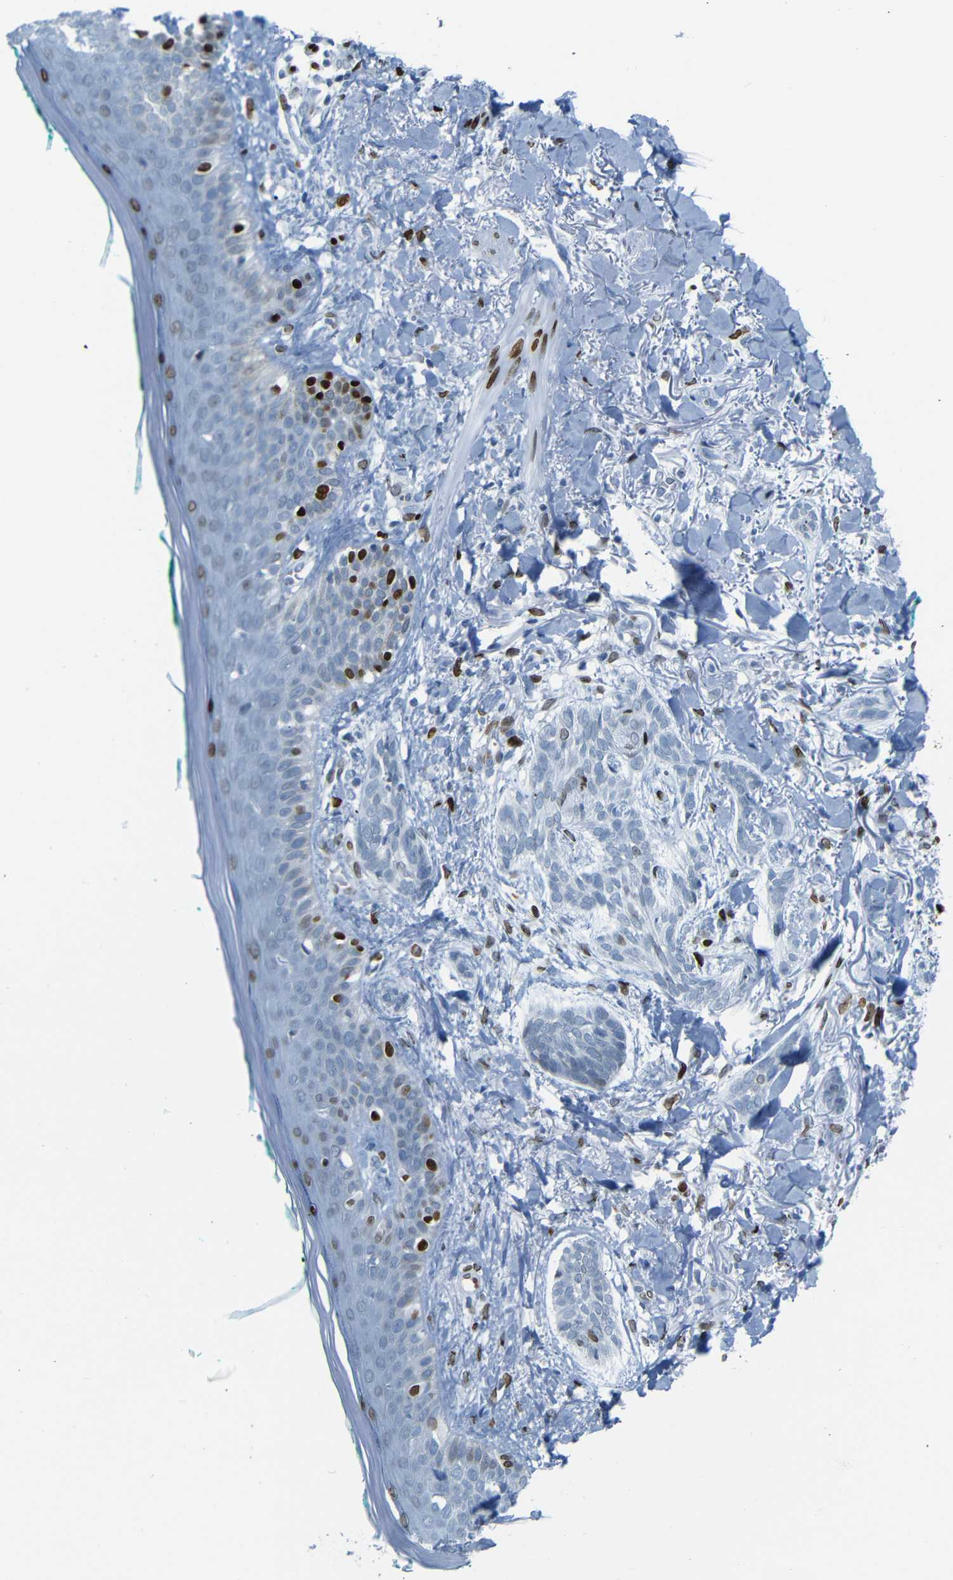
{"staining": {"intensity": "moderate", "quantity": "<25%", "location": "nuclear"}, "tissue": "skin cancer", "cell_type": "Tumor cells", "image_type": "cancer", "snomed": [{"axis": "morphology", "description": "Basal cell carcinoma"}, {"axis": "topography", "description": "Skin"}], "caption": "This is an image of immunohistochemistry (IHC) staining of skin cancer (basal cell carcinoma), which shows moderate positivity in the nuclear of tumor cells.", "gene": "NPIPB15", "patient": {"sex": "male", "age": 43}}